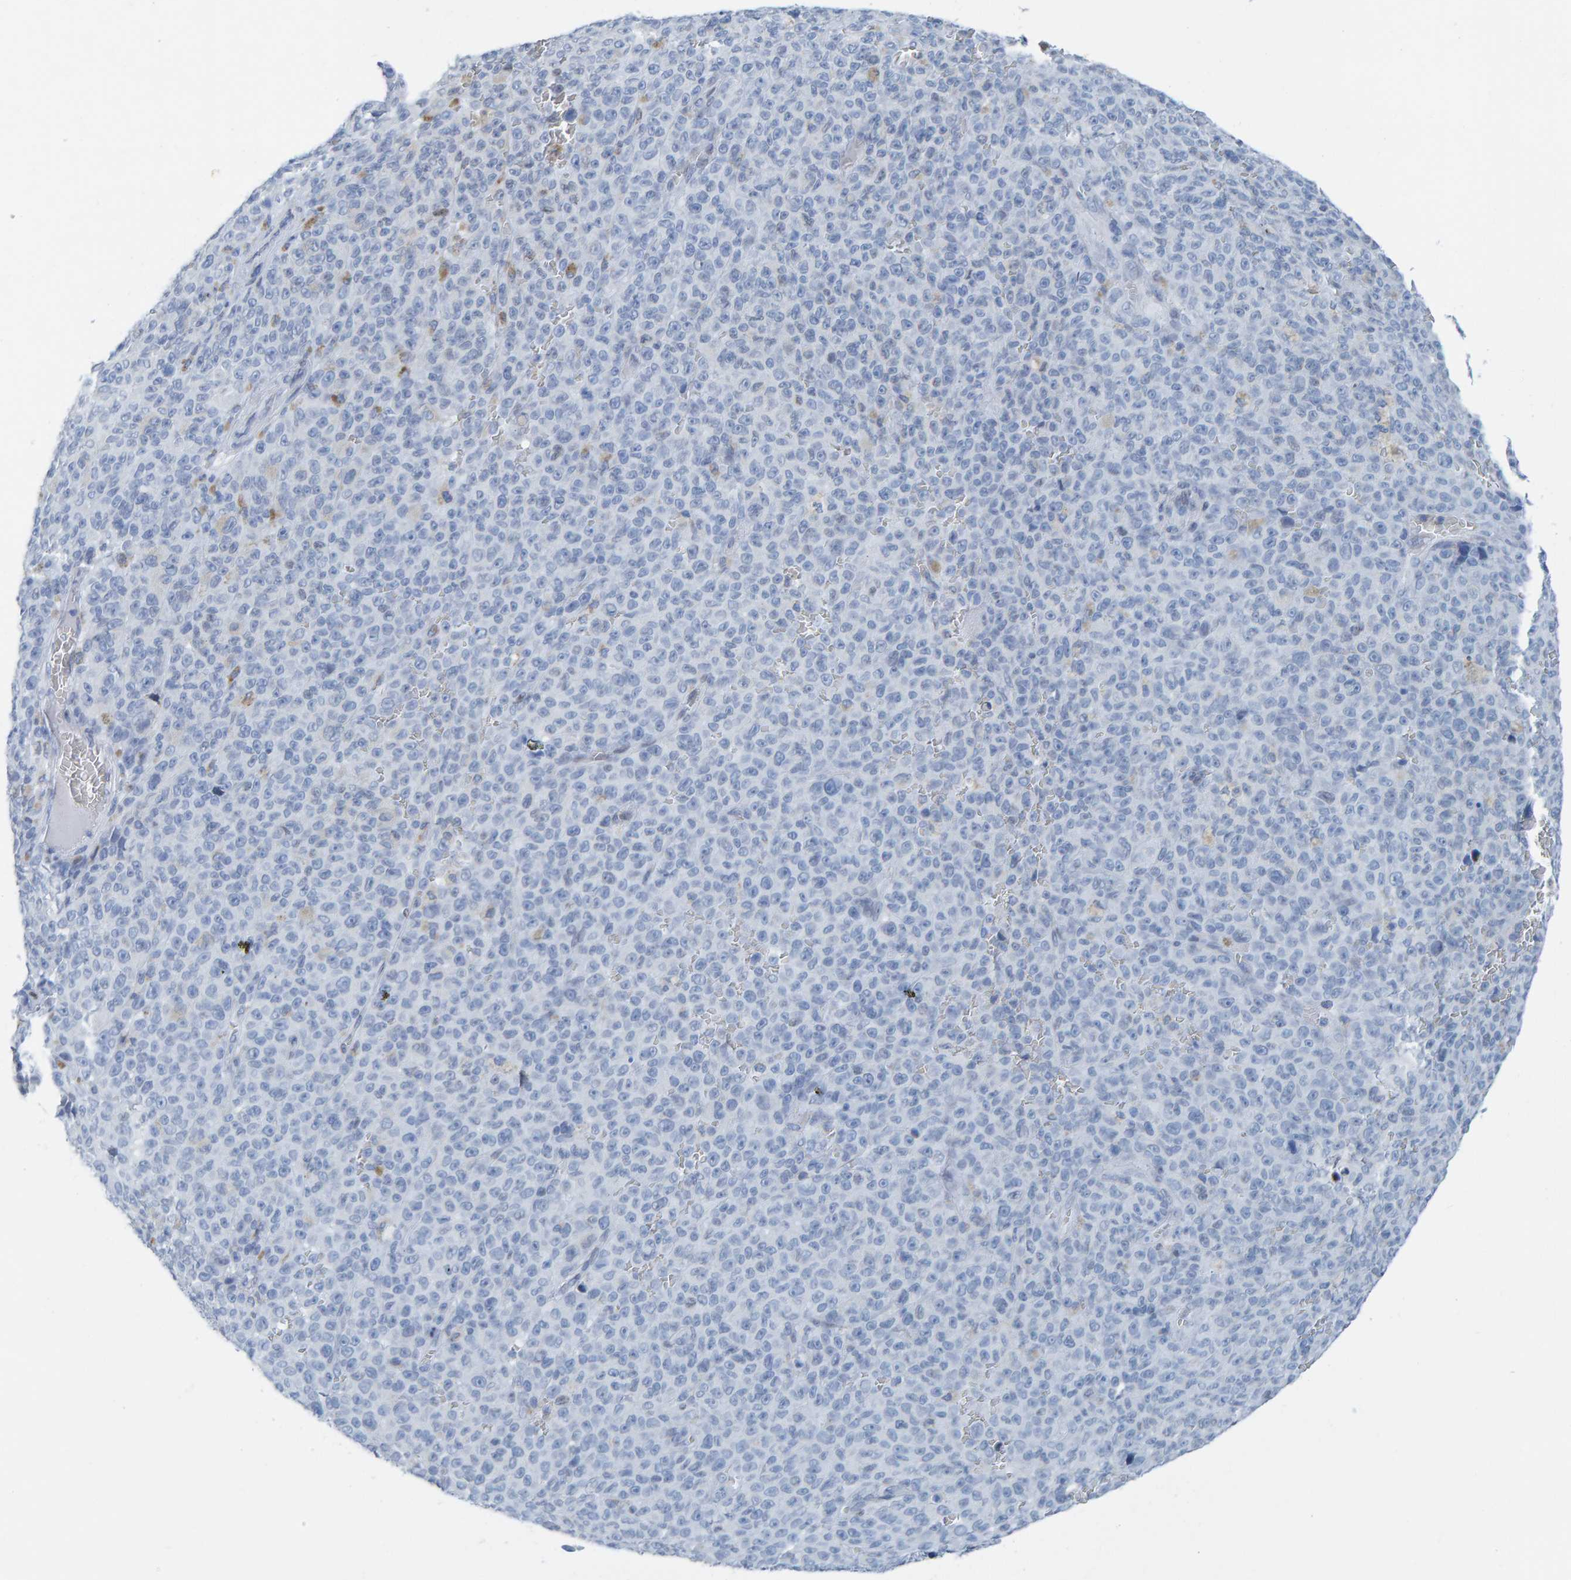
{"staining": {"intensity": "negative", "quantity": "none", "location": "none"}, "tissue": "melanoma", "cell_type": "Tumor cells", "image_type": "cancer", "snomed": [{"axis": "morphology", "description": "Malignant melanoma, NOS"}, {"axis": "topography", "description": "Skin"}], "caption": "Tumor cells show no significant protein expression in melanoma.", "gene": "LMNB2", "patient": {"sex": "female", "age": 82}}